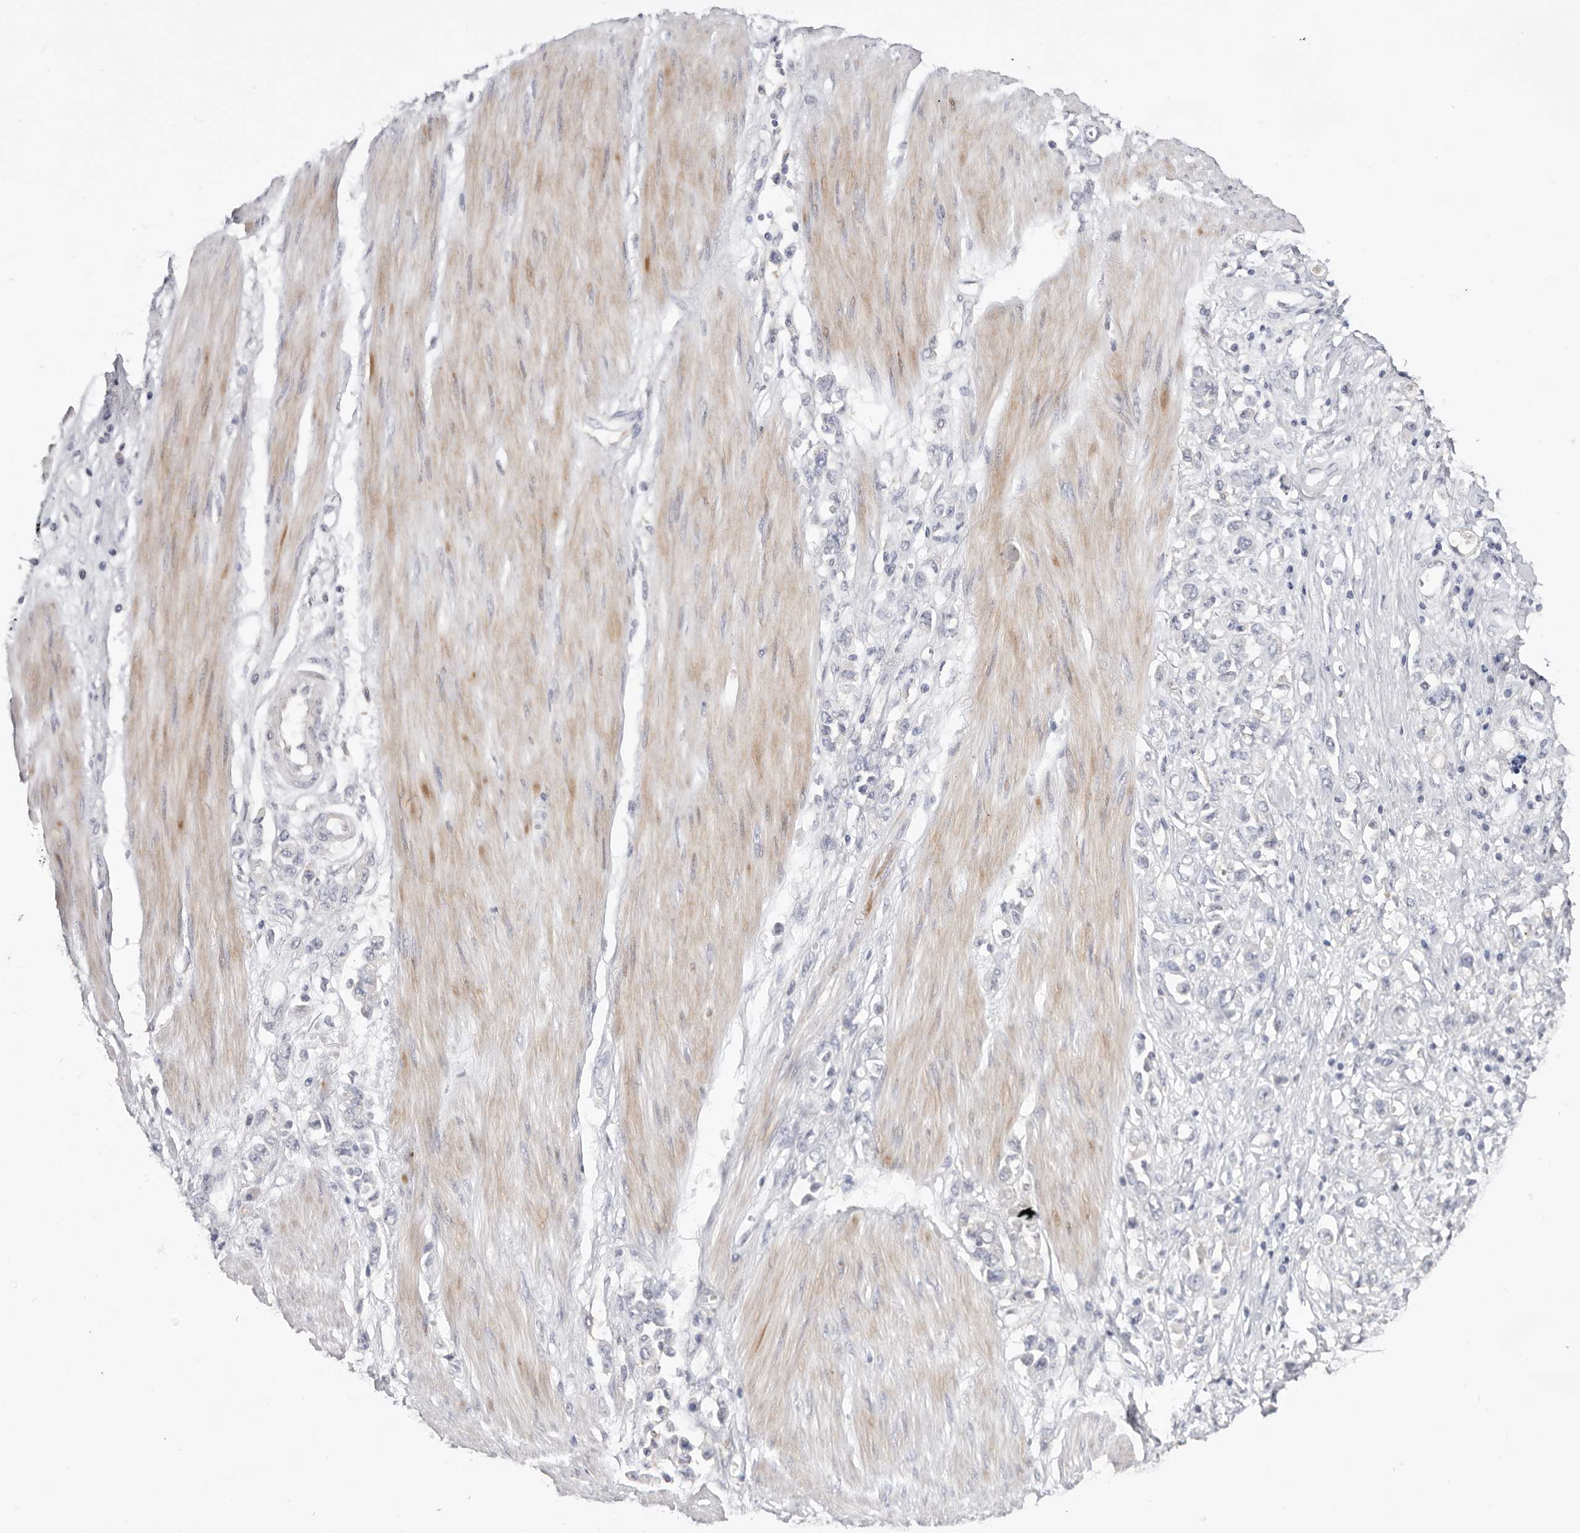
{"staining": {"intensity": "negative", "quantity": "none", "location": "none"}, "tissue": "stomach cancer", "cell_type": "Tumor cells", "image_type": "cancer", "snomed": [{"axis": "morphology", "description": "Adenocarcinoma, NOS"}, {"axis": "topography", "description": "Stomach"}], "caption": "Immunohistochemical staining of stomach cancer displays no significant positivity in tumor cells.", "gene": "DOP1A", "patient": {"sex": "female", "age": 76}}